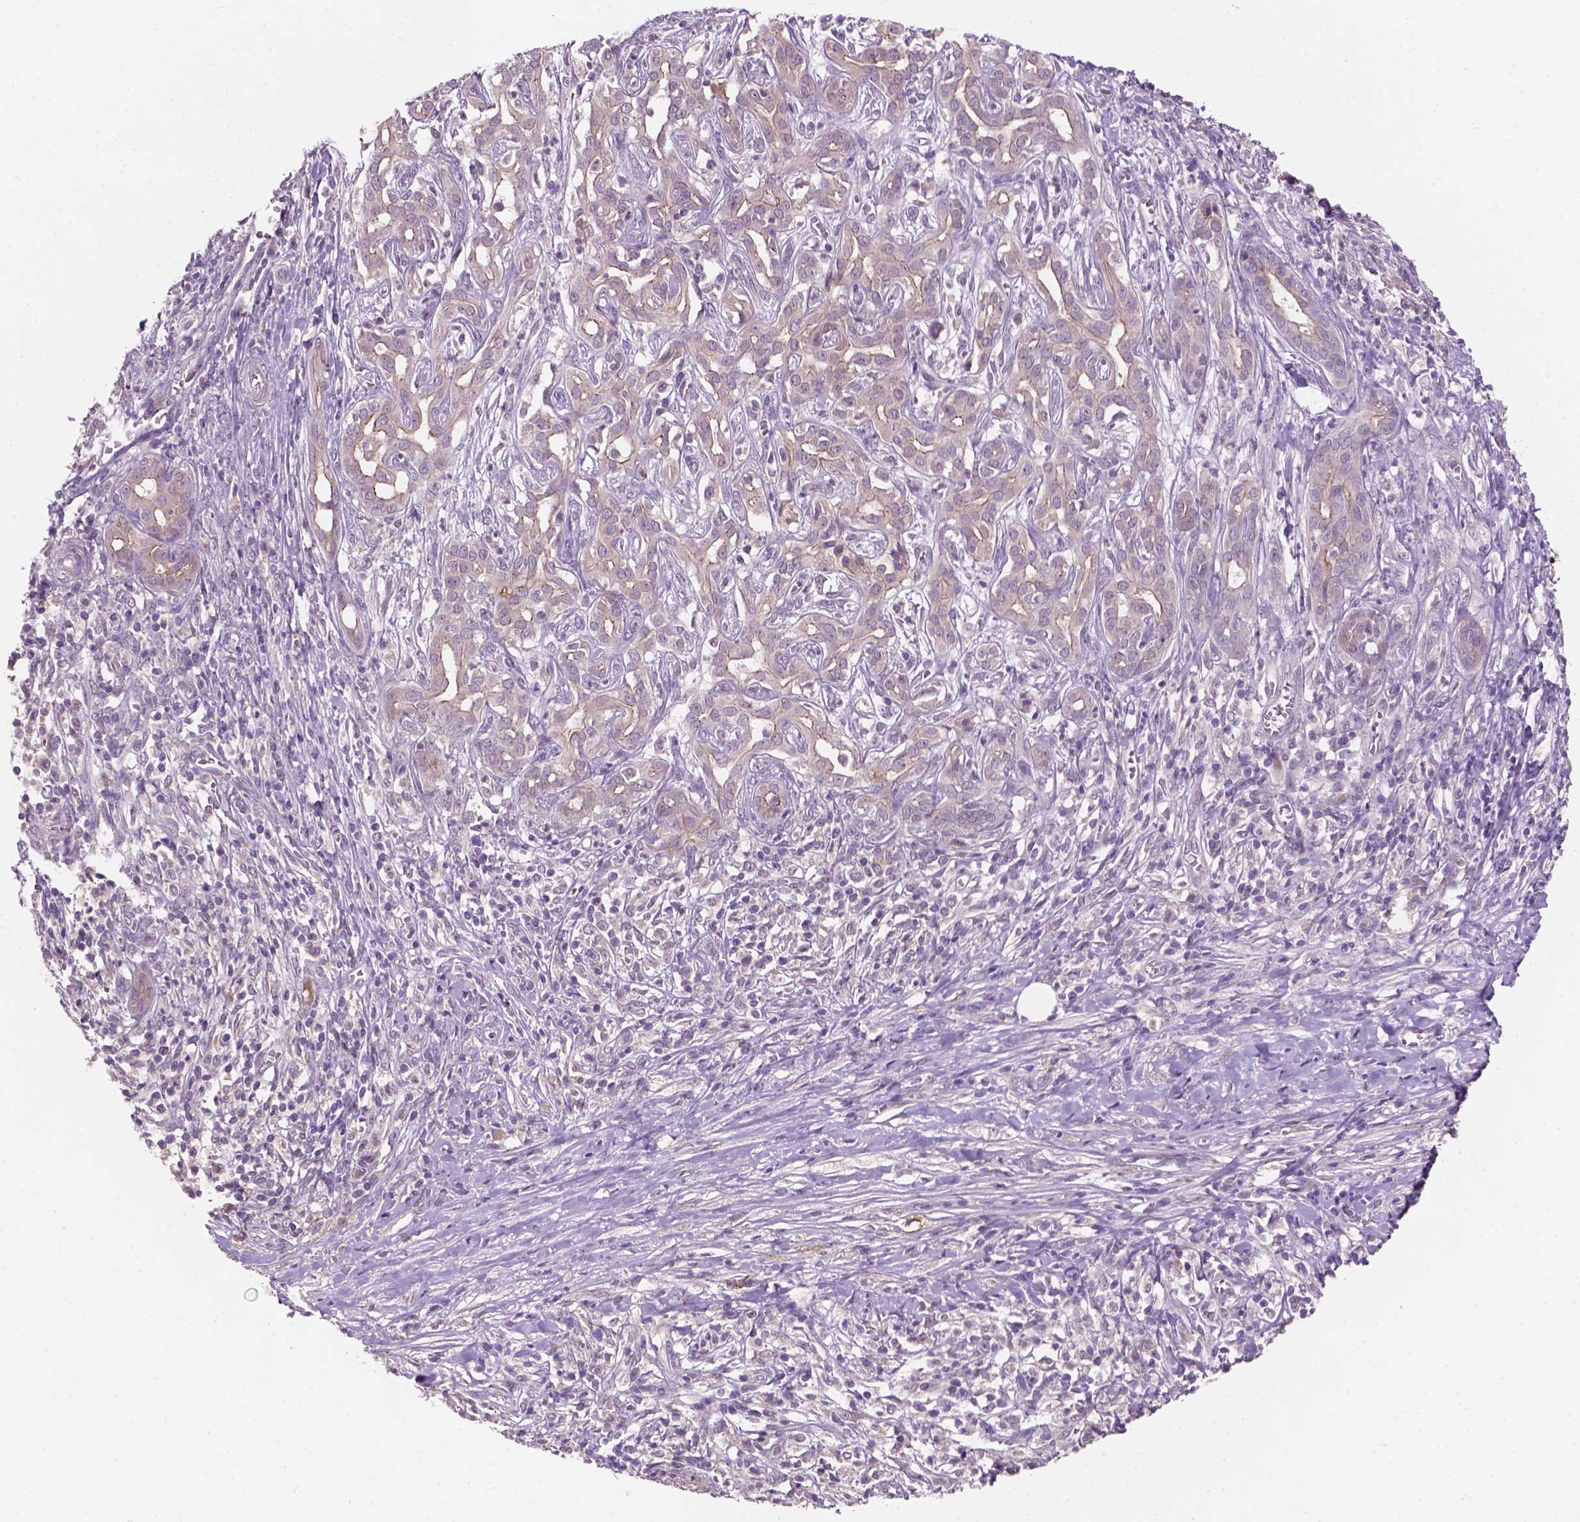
{"staining": {"intensity": "weak", "quantity": "<25%", "location": "cytoplasmic/membranous"}, "tissue": "pancreatic cancer", "cell_type": "Tumor cells", "image_type": "cancer", "snomed": [{"axis": "morphology", "description": "Adenocarcinoma, NOS"}, {"axis": "topography", "description": "Pancreas"}], "caption": "This histopathology image is of pancreatic cancer (adenocarcinoma) stained with immunohistochemistry (IHC) to label a protein in brown with the nuclei are counter-stained blue. There is no positivity in tumor cells.", "gene": "GXYLT2", "patient": {"sex": "male", "age": 61}}